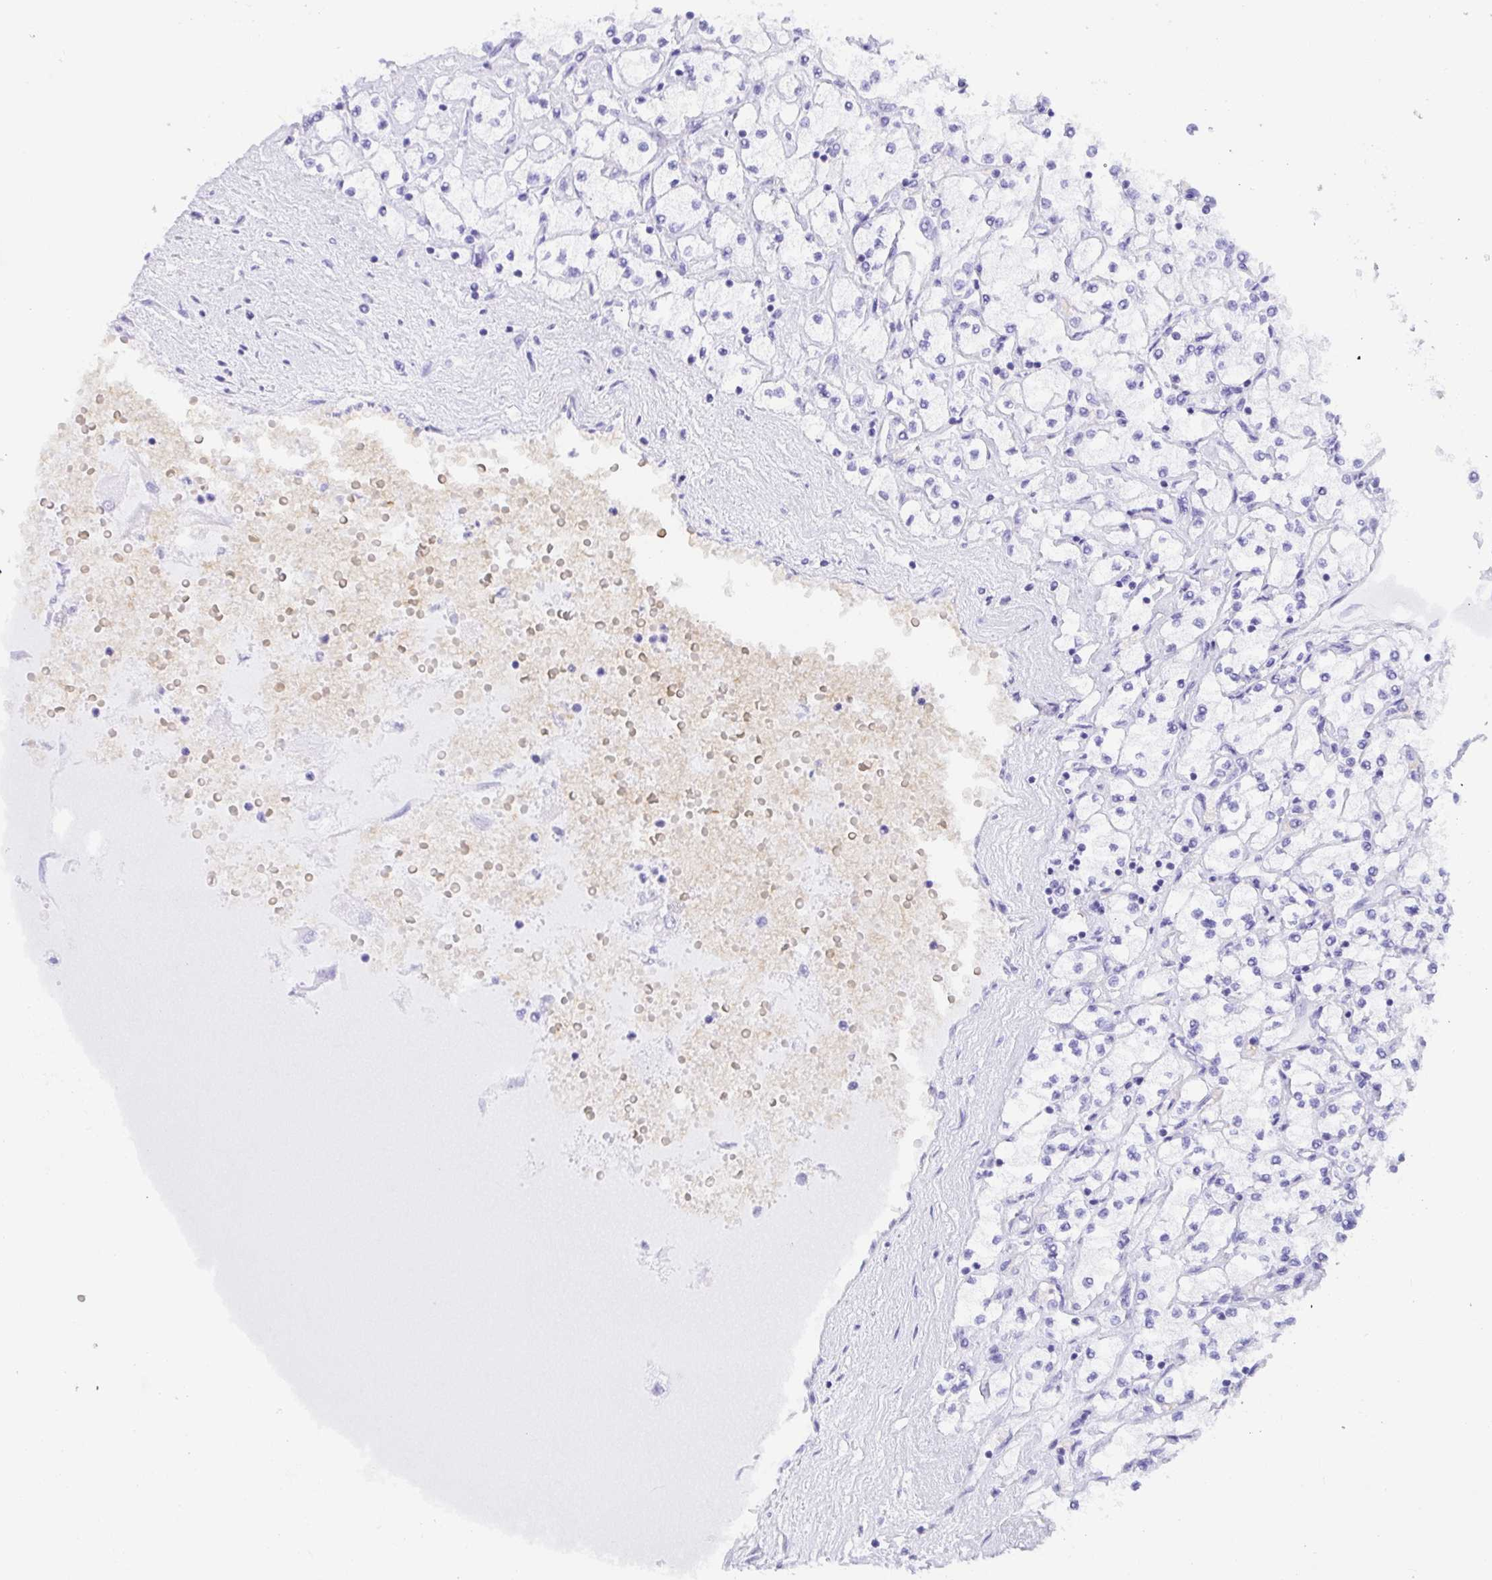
{"staining": {"intensity": "negative", "quantity": "none", "location": "none"}, "tissue": "renal cancer", "cell_type": "Tumor cells", "image_type": "cancer", "snomed": [{"axis": "morphology", "description": "Adenocarcinoma, NOS"}, {"axis": "topography", "description": "Kidney"}], "caption": "DAB immunohistochemical staining of renal cancer (adenocarcinoma) exhibits no significant positivity in tumor cells.", "gene": "ANK1", "patient": {"sex": "male", "age": 80}}